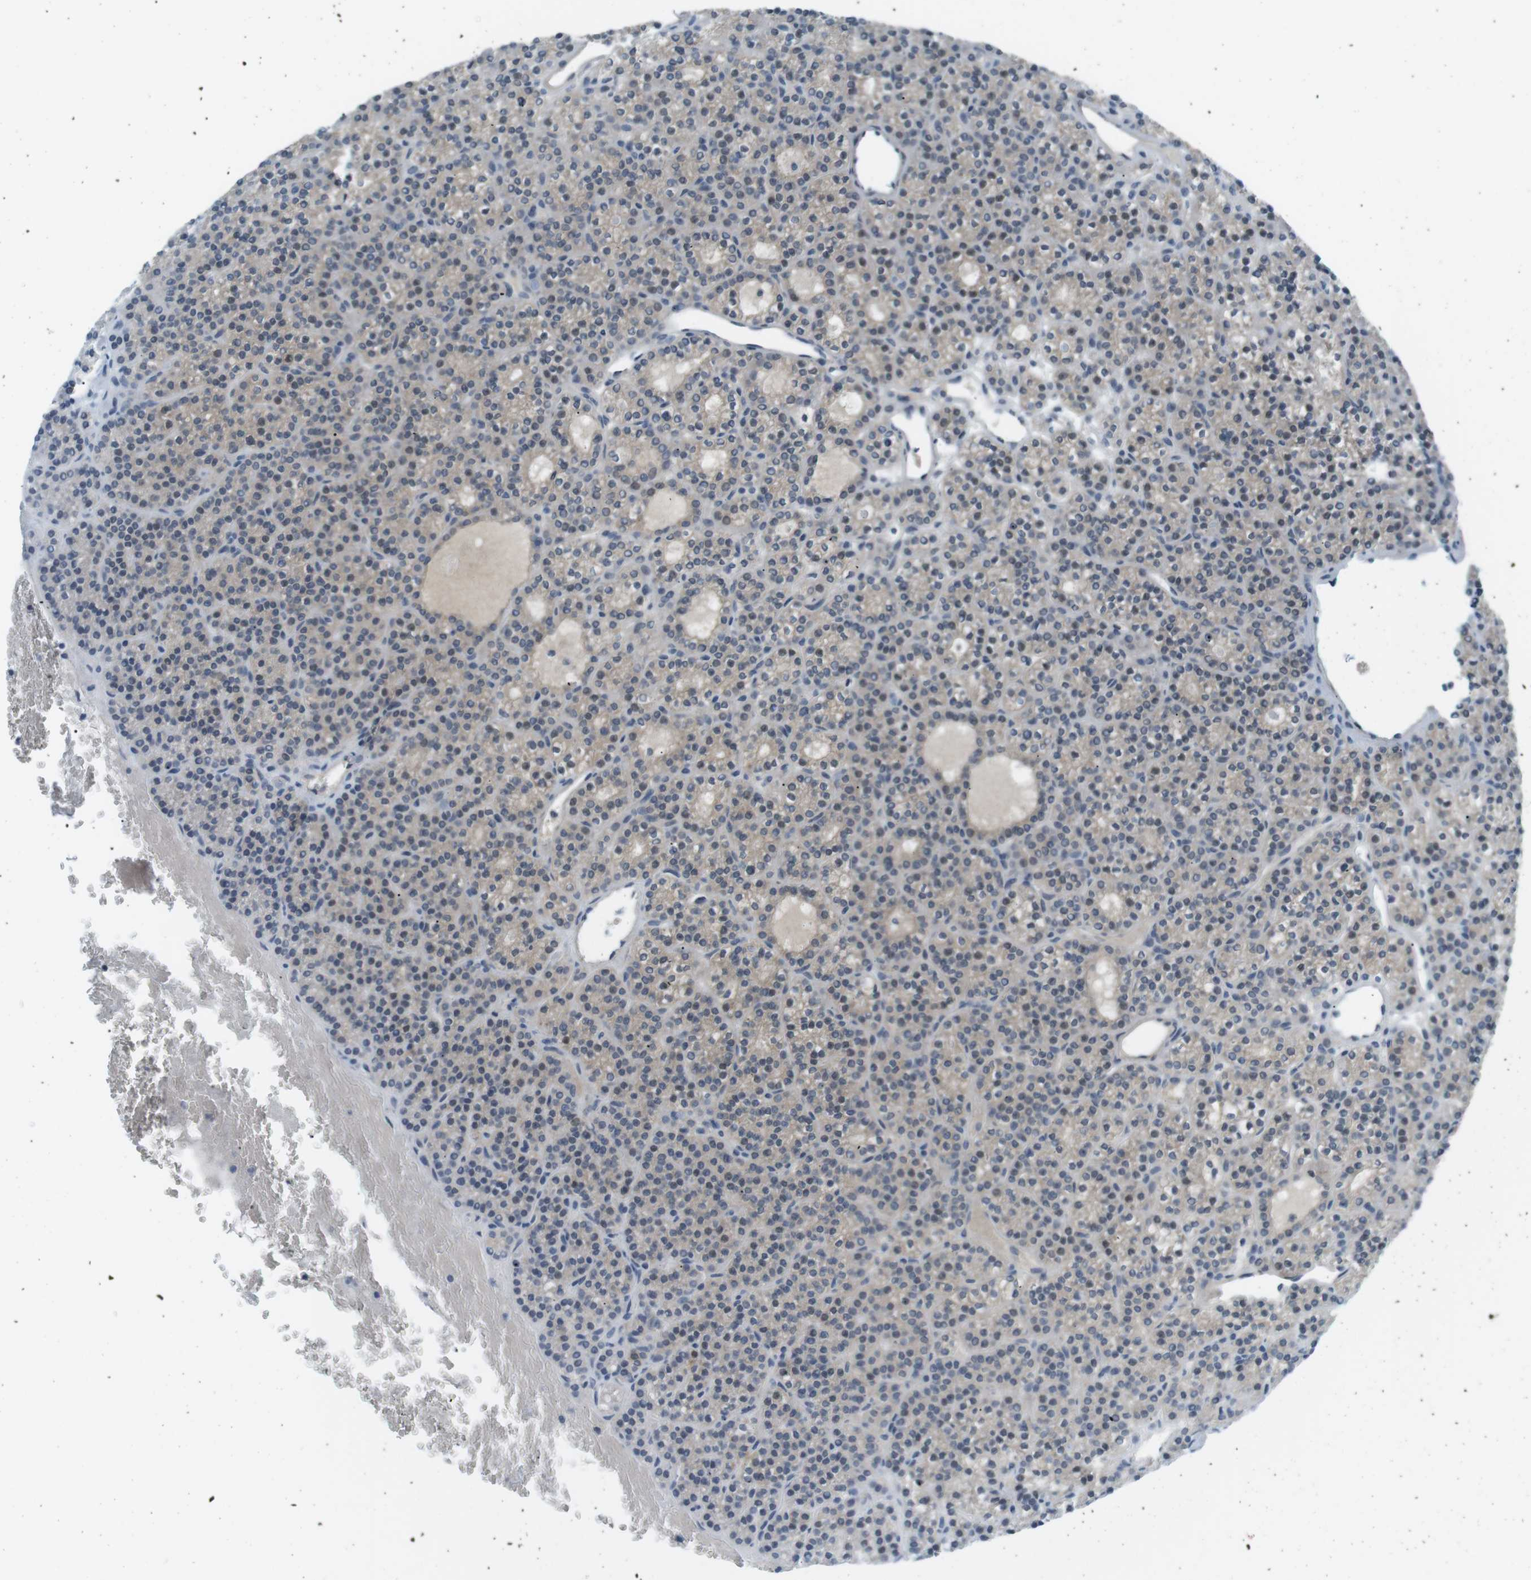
{"staining": {"intensity": "weak", "quantity": "<25%", "location": "cytoplasmic/membranous"}, "tissue": "parathyroid gland", "cell_type": "Glandular cells", "image_type": "normal", "snomed": [{"axis": "morphology", "description": "Normal tissue, NOS"}, {"axis": "morphology", "description": "Adenoma, NOS"}, {"axis": "topography", "description": "Parathyroid gland"}], "caption": "This is a image of immunohistochemistry staining of normal parathyroid gland, which shows no positivity in glandular cells. (Brightfield microscopy of DAB (3,3'-diaminobenzidine) IHC at high magnification).", "gene": "RTN3", "patient": {"sex": "female", "age": 64}}